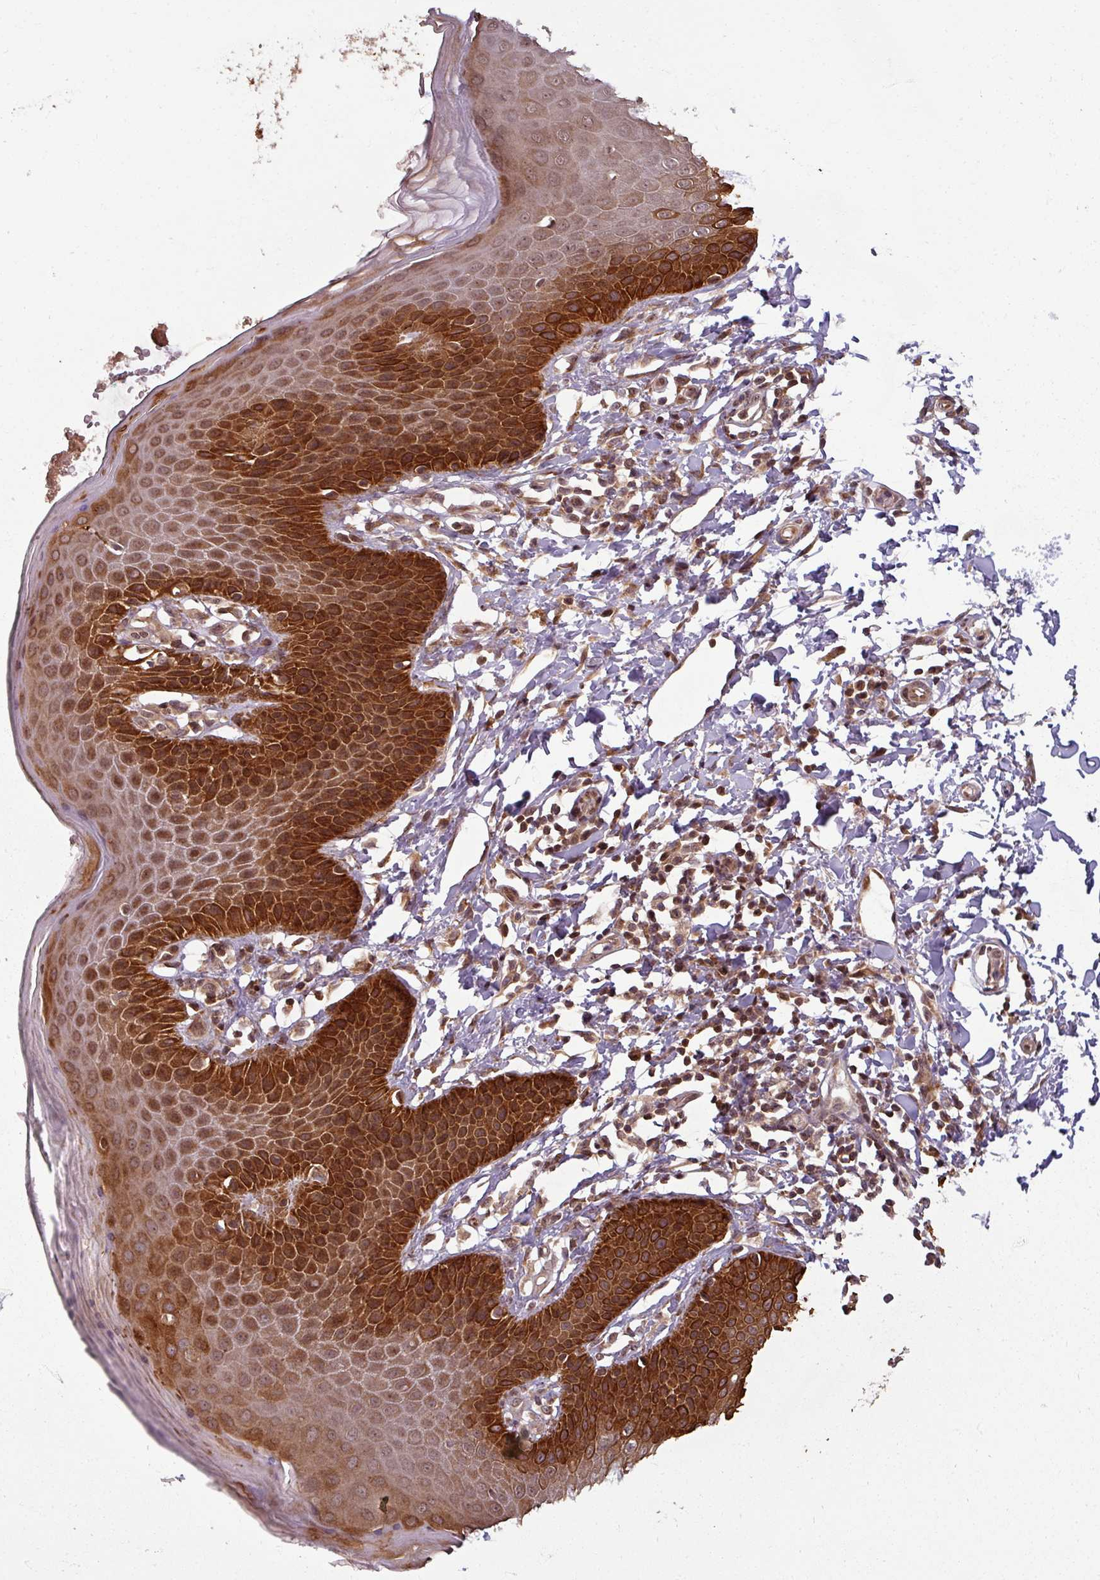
{"staining": {"intensity": "strong", "quantity": ">75%", "location": "cytoplasmic/membranous,nuclear"}, "tissue": "skin", "cell_type": "Epidermal cells", "image_type": "normal", "snomed": [{"axis": "morphology", "description": "Normal tissue, NOS"}, {"axis": "topography", "description": "Peripheral nerve tissue"}], "caption": "Immunohistochemical staining of normal skin reveals >75% levels of strong cytoplasmic/membranous,nuclear protein positivity in approximately >75% of epidermal cells. Using DAB (brown) and hematoxylin (blue) stains, captured at high magnification using brightfield microscopy.", "gene": "SWI5", "patient": {"sex": "male", "age": 51}}